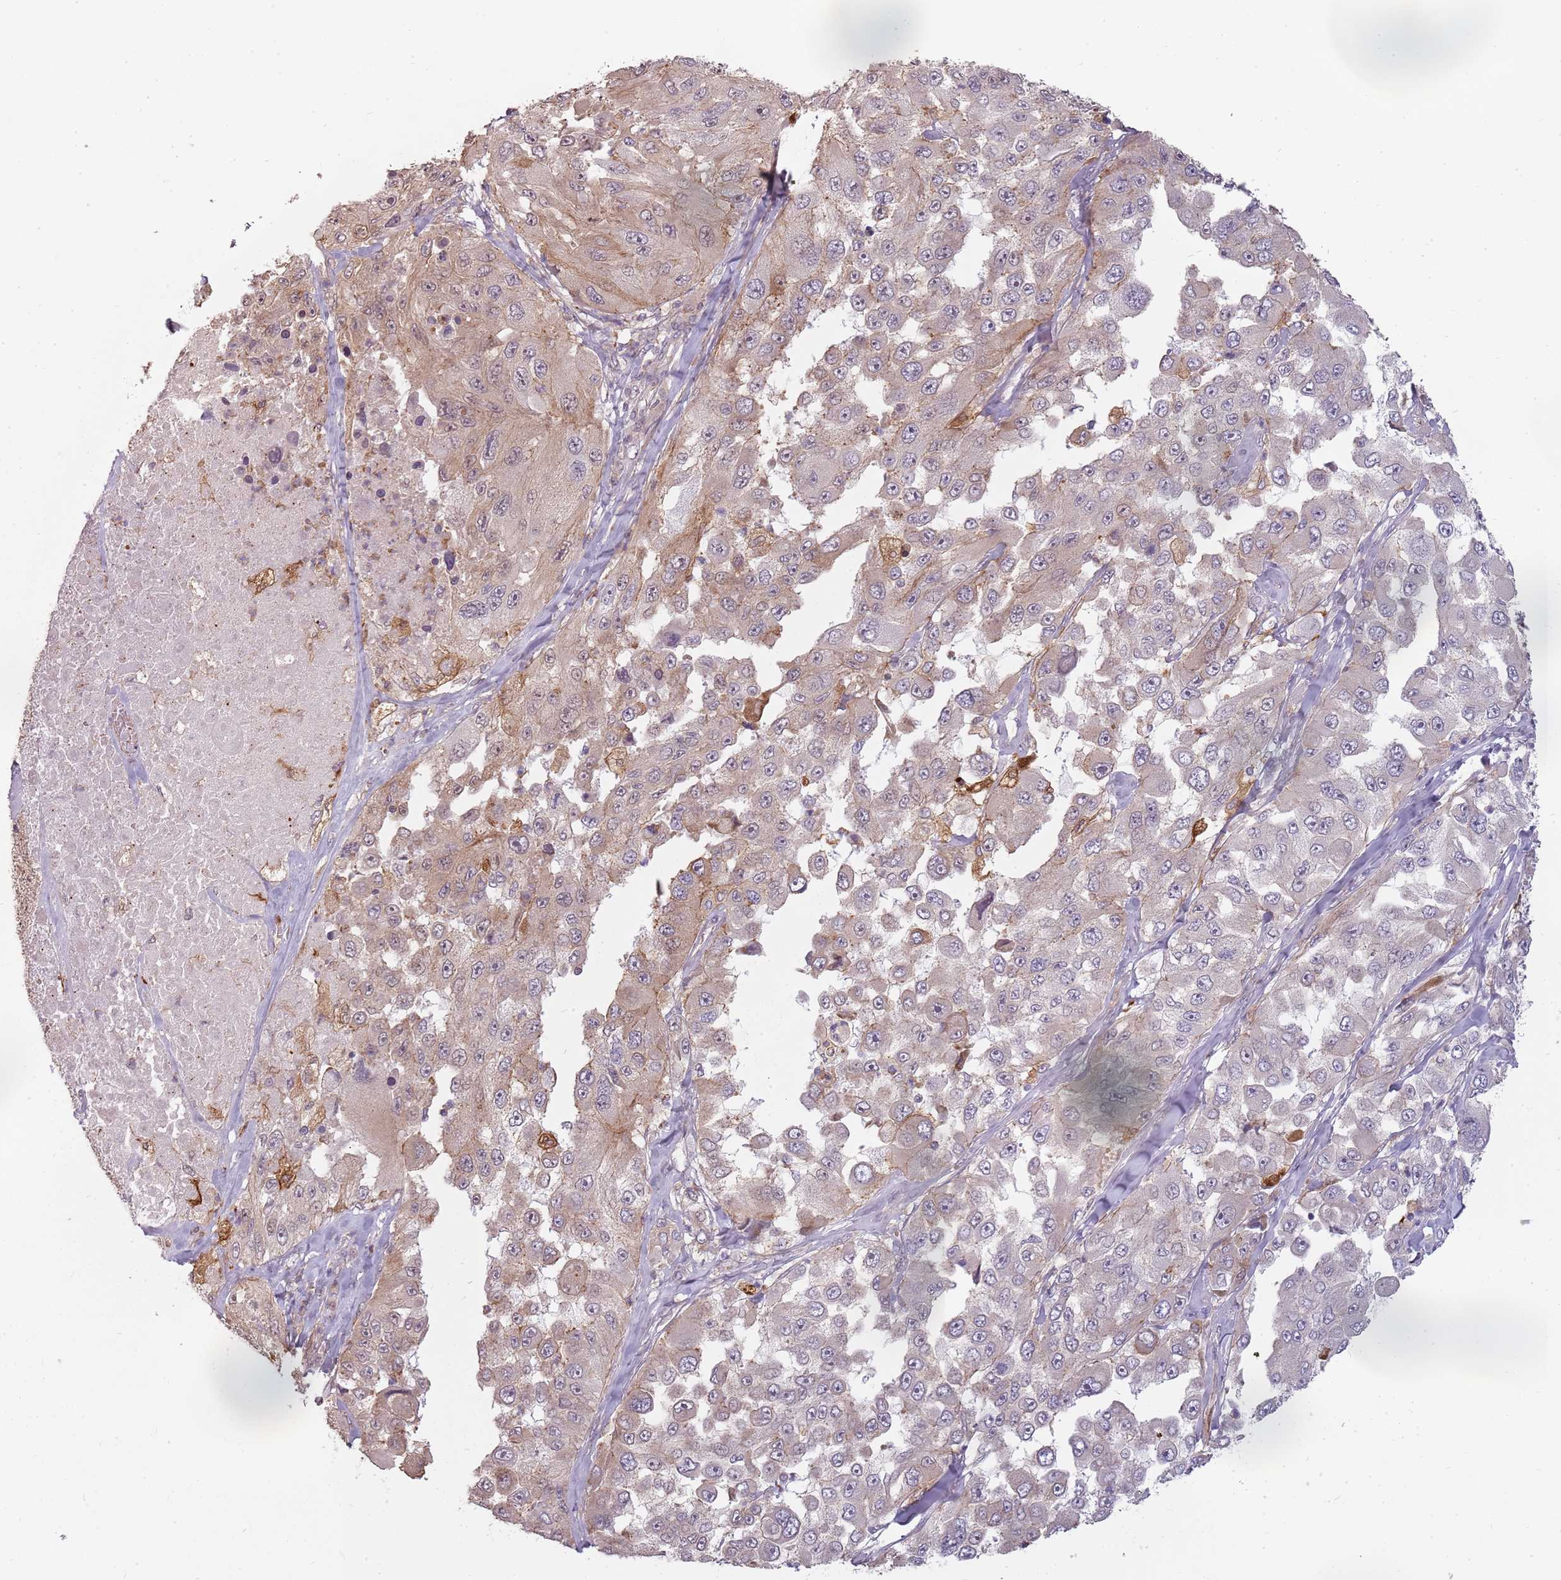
{"staining": {"intensity": "weak", "quantity": "<25%", "location": "cytoplasmic/membranous"}, "tissue": "melanoma", "cell_type": "Tumor cells", "image_type": "cancer", "snomed": [{"axis": "morphology", "description": "Malignant melanoma, Metastatic site"}, {"axis": "topography", "description": "Lymph node"}], "caption": "Tumor cells show no significant positivity in malignant melanoma (metastatic site).", "gene": "PPP1R14C", "patient": {"sex": "male", "age": 62}}